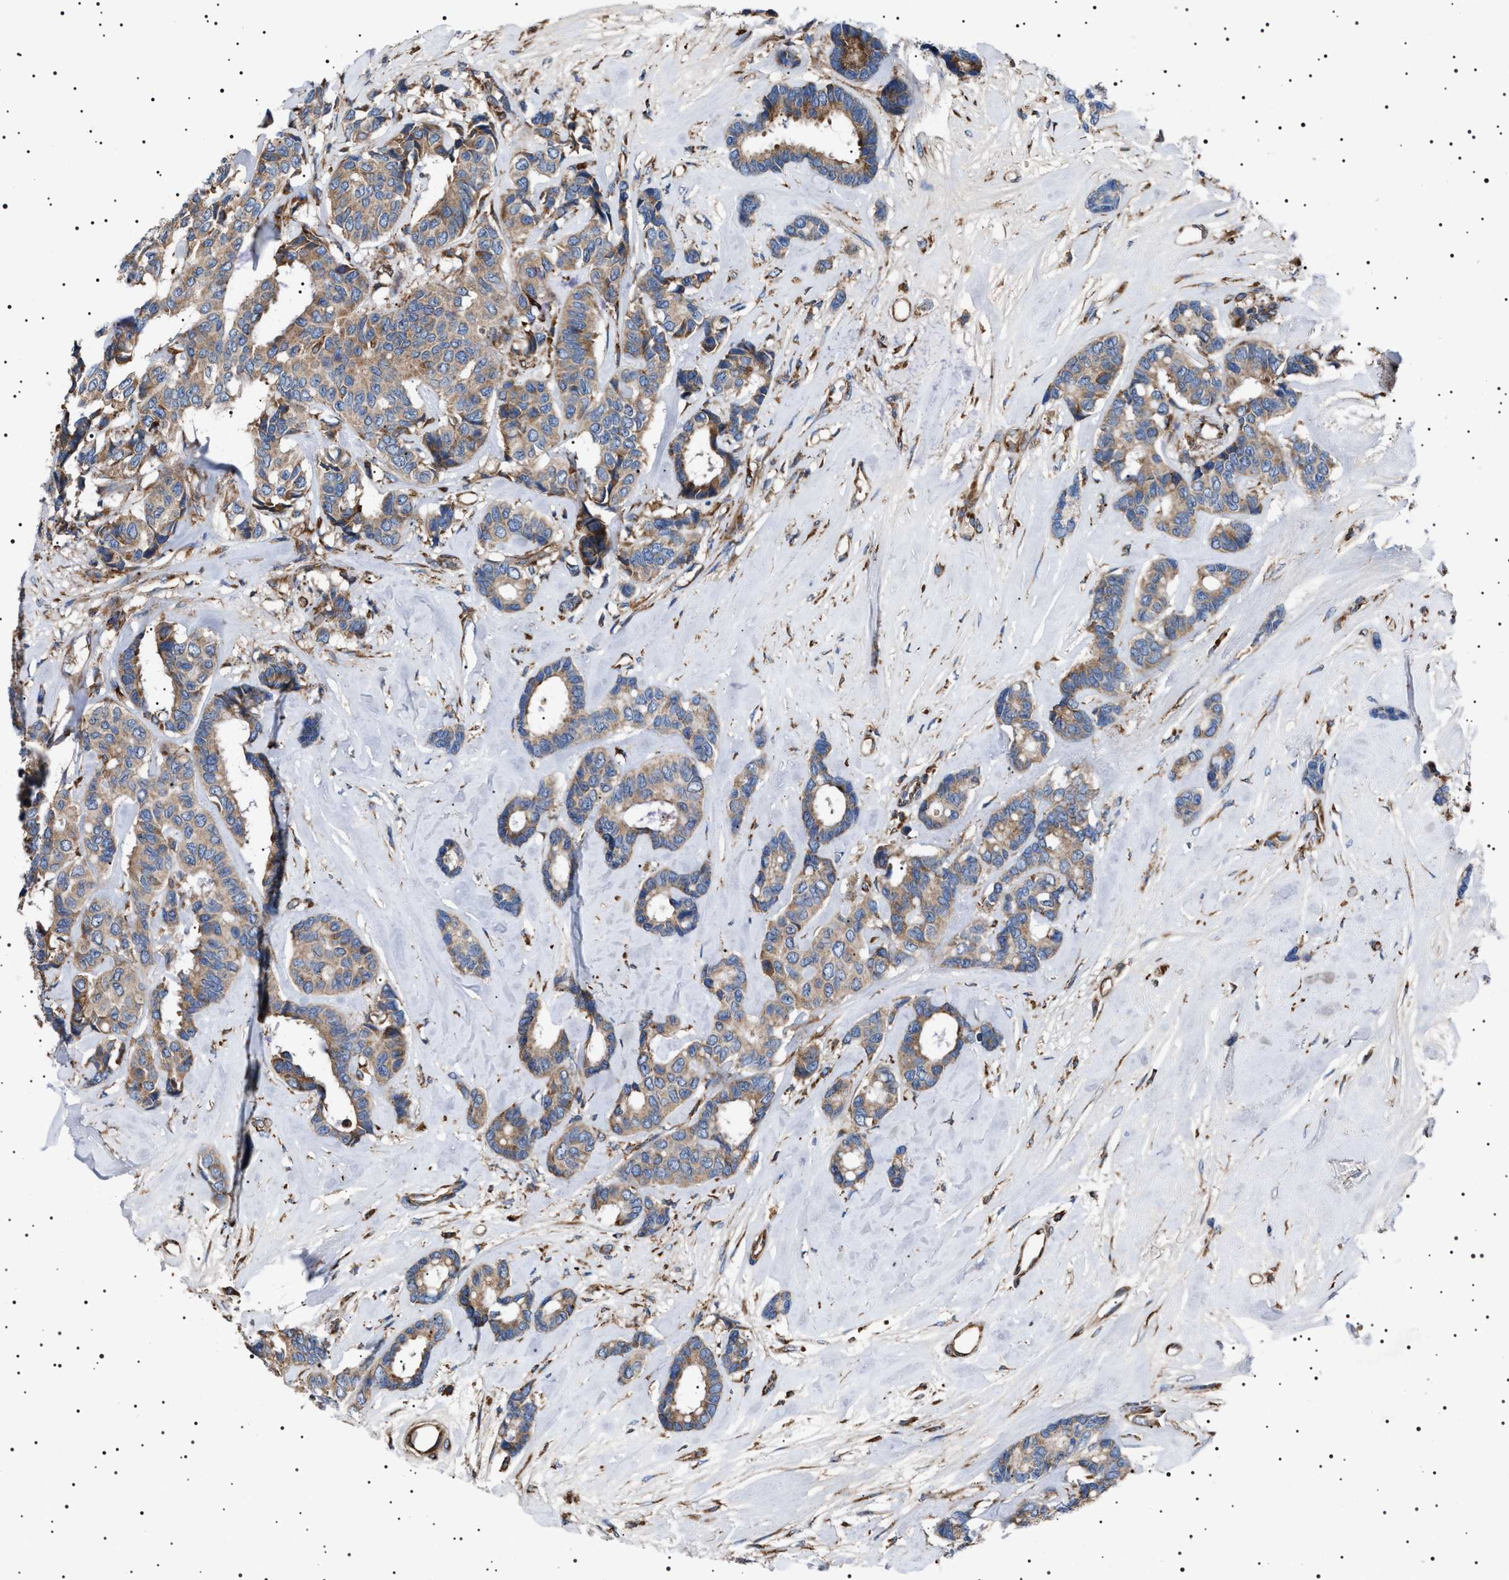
{"staining": {"intensity": "moderate", "quantity": ">75%", "location": "cytoplasmic/membranous"}, "tissue": "breast cancer", "cell_type": "Tumor cells", "image_type": "cancer", "snomed": [{"axis": "morphology", "description": "Duct carcinoma"}, {"axis": "topography", "description": "Breast"}], "caption": "IHC histopathology image of breast cancer stained for a protein (brown), which shows medium levels of moderate cytoplasmic/membranous positivity in approximately >75% of tumor cells.", "gene": "TOP1MT", "patient": {"sex": "female", "age": 87}}